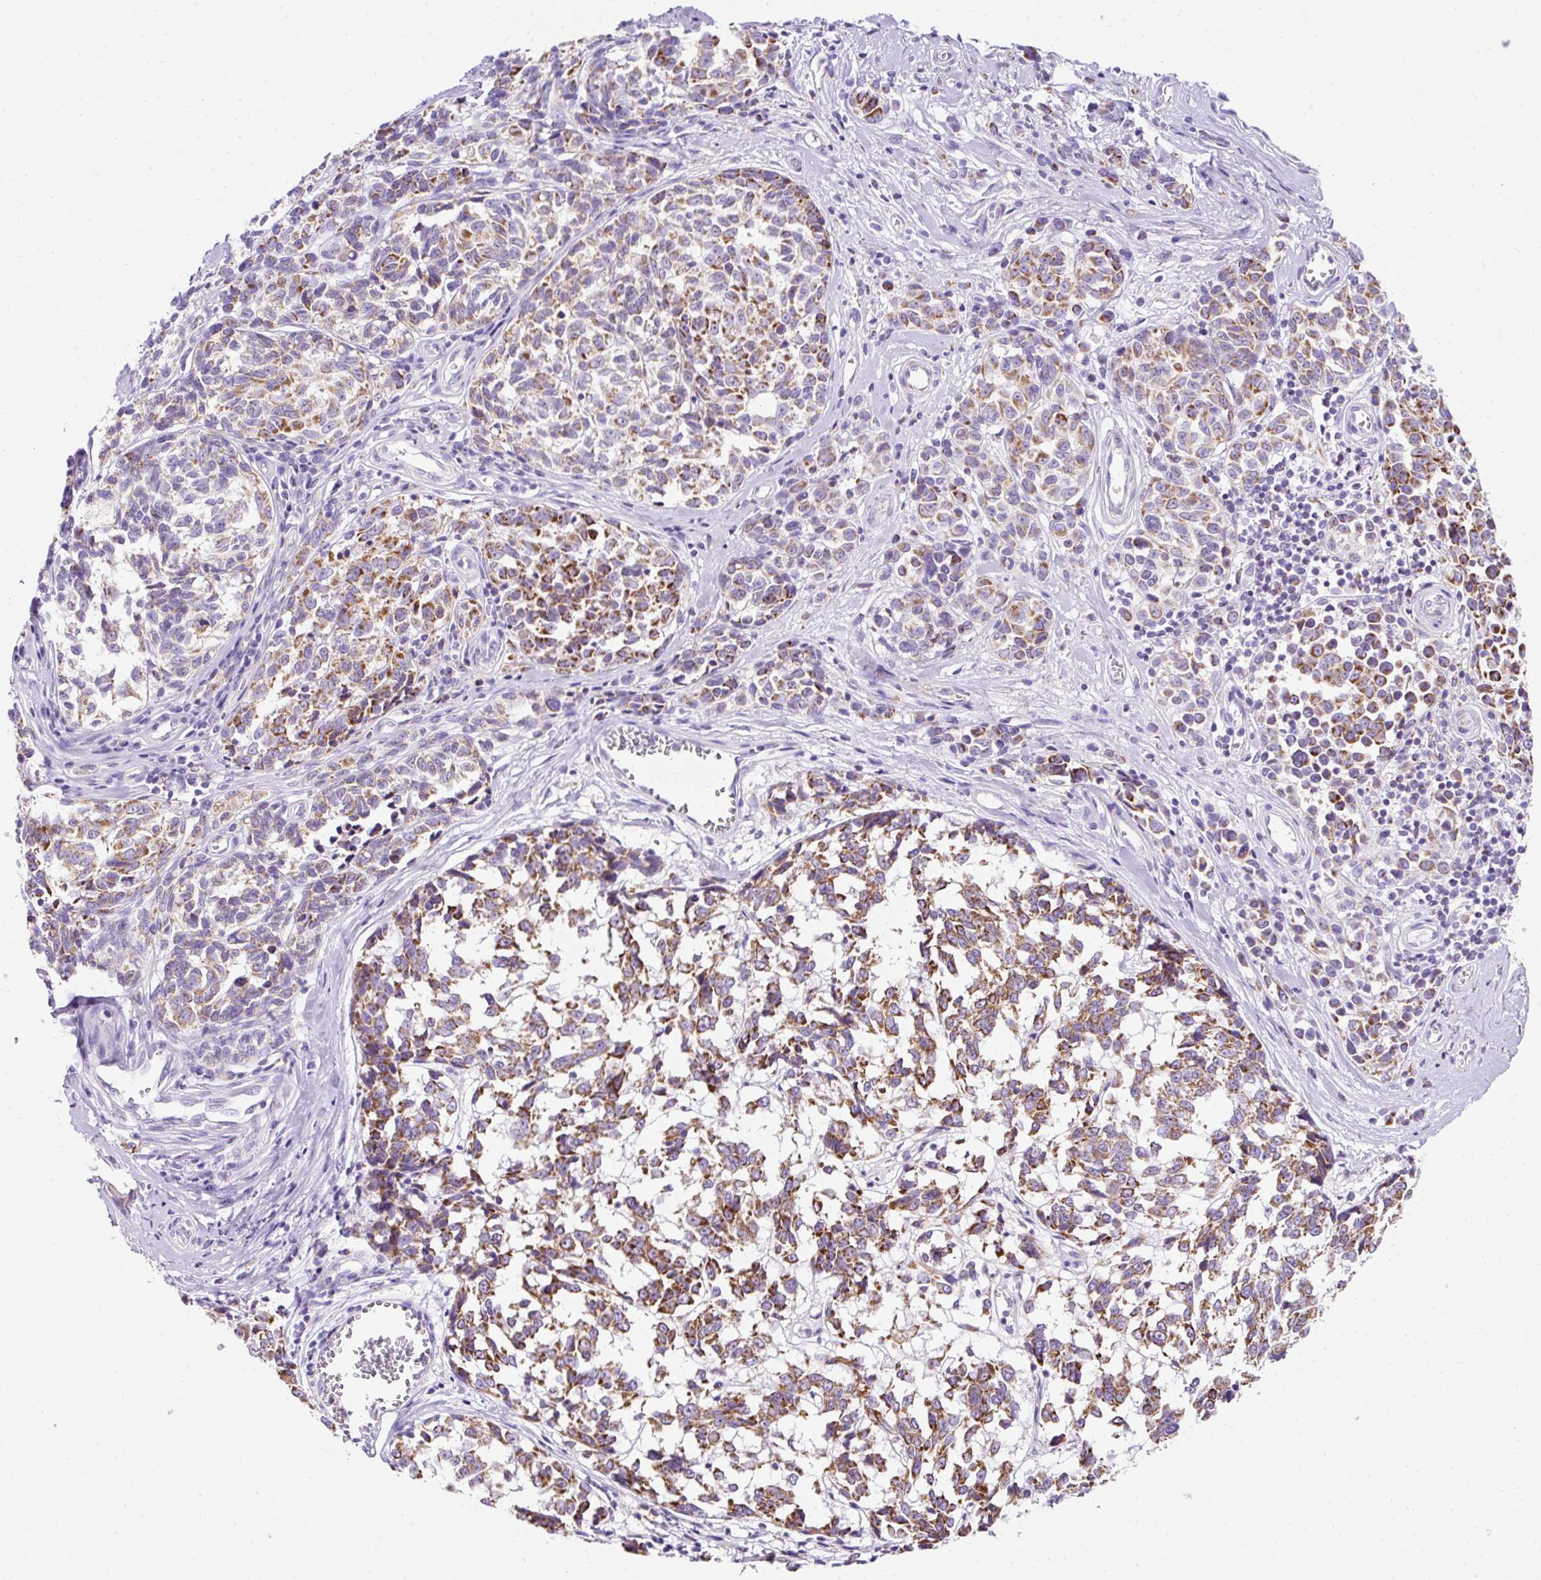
{"staining": {"intensity": "moderate", "quantity": ">75%", "location": "cytoplasmic/membranous"}, "tissue": "melanoma", "cell_type": "Tumor cells", "image_type": "cancer", "snomed": [{"axis": "morphology", "description": "Malignant melanoma, NOS"}, {"axis": "topography", "description": "Skin"}], "caption": "Protein expression analysis of melanoma displays moderate cytoplasmic/membranous positivity in about >75% of tumor cells.", "gene": "PLPP2", "patient": {"sex": "female", "age": 64}}